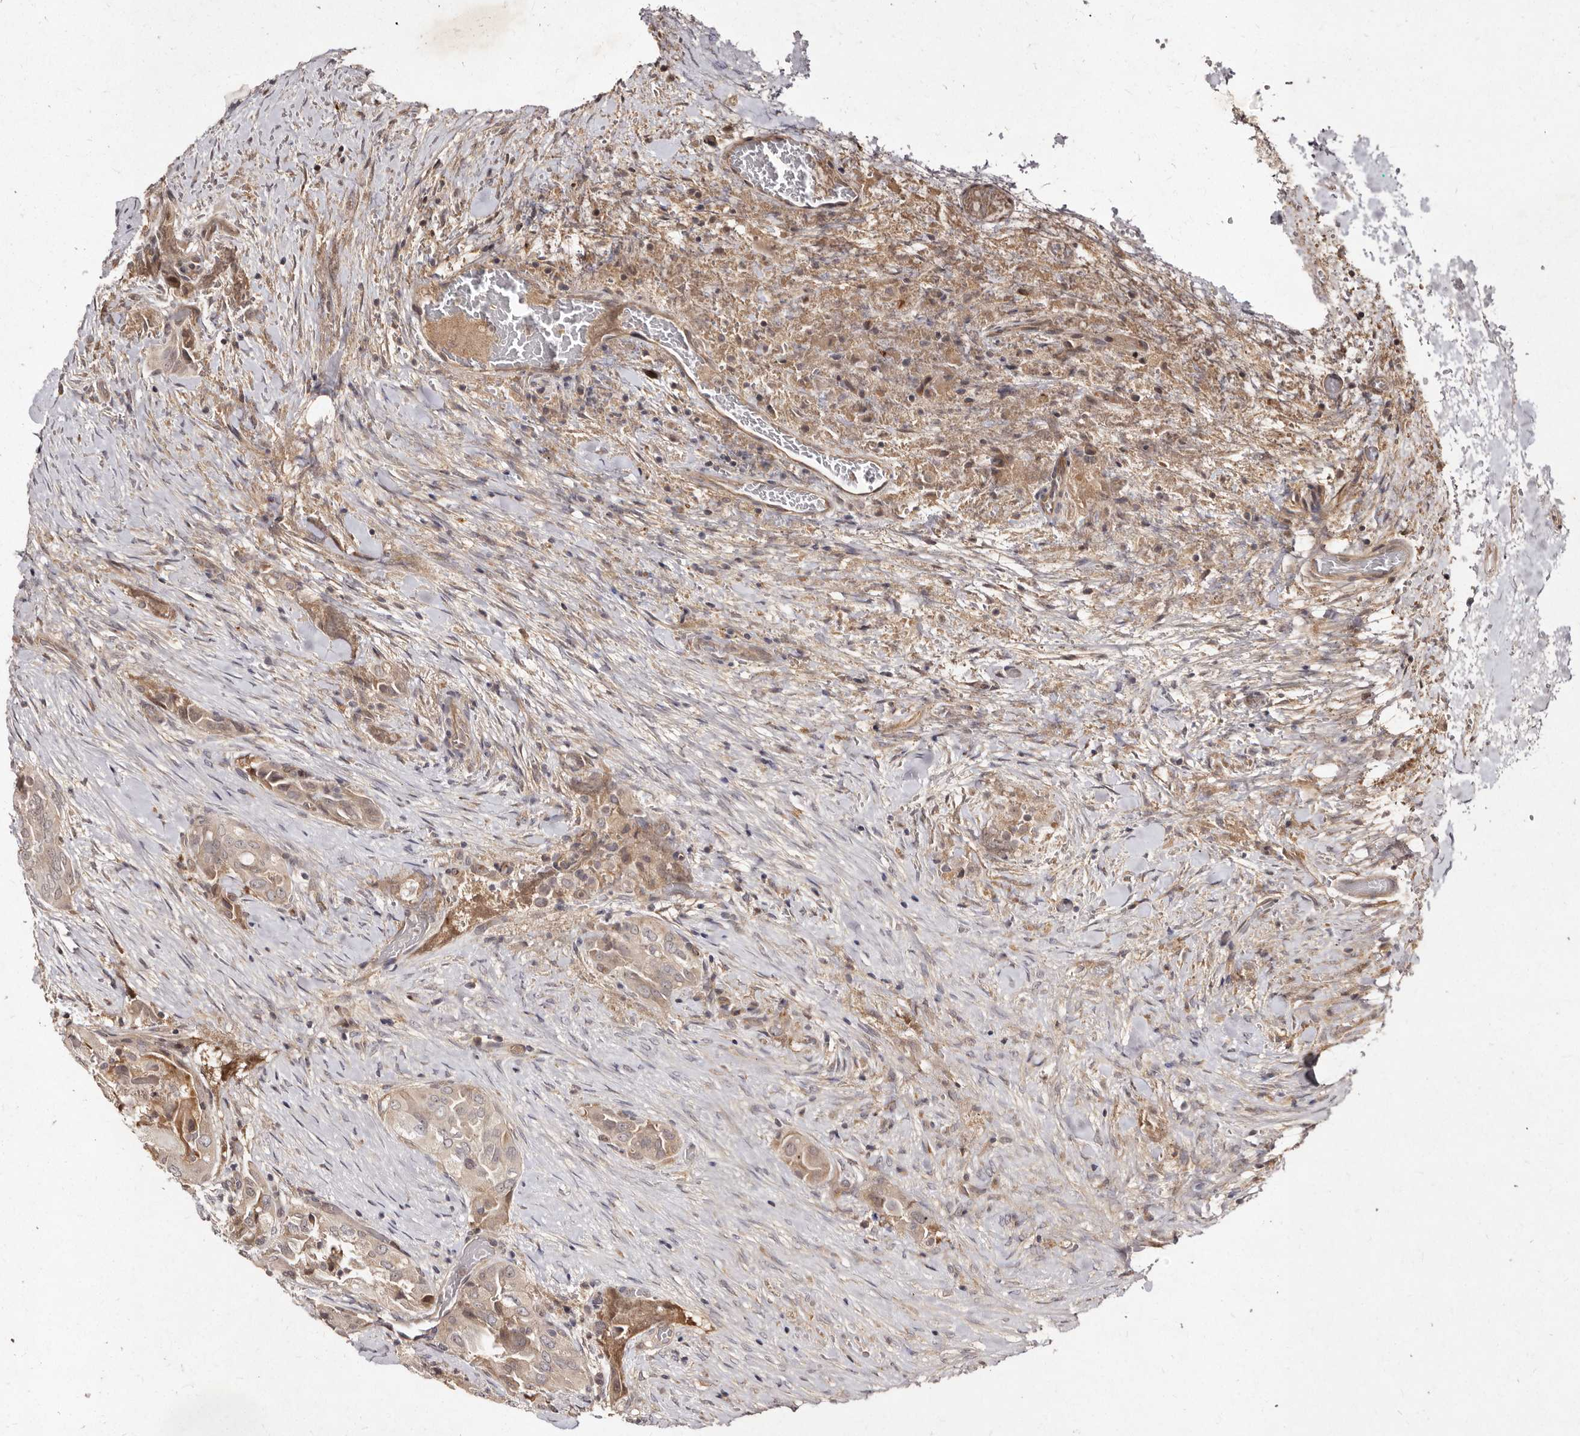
{"staining": {"intensity": "weak", "quantity": "<25%", "location": "cytoplasmic/membranous"}, "tissue": "thyroid cancer", "cell_type": "Tumor cells", "image_type": "cancer", "snomed": [{"axis": "morphology", "description": "Papillary adenocarcinoma, NOS"}, {"axis": "topography", "description": "Thyroid gland"}], "caption": "This is an immunohistochemistry (IHC) histopathology image of human thyroid papillary adenocarcinoma. There is no expression in tumor cells.", "gene": "LCORL", "patient": {"sex": "female", "age": 59}}